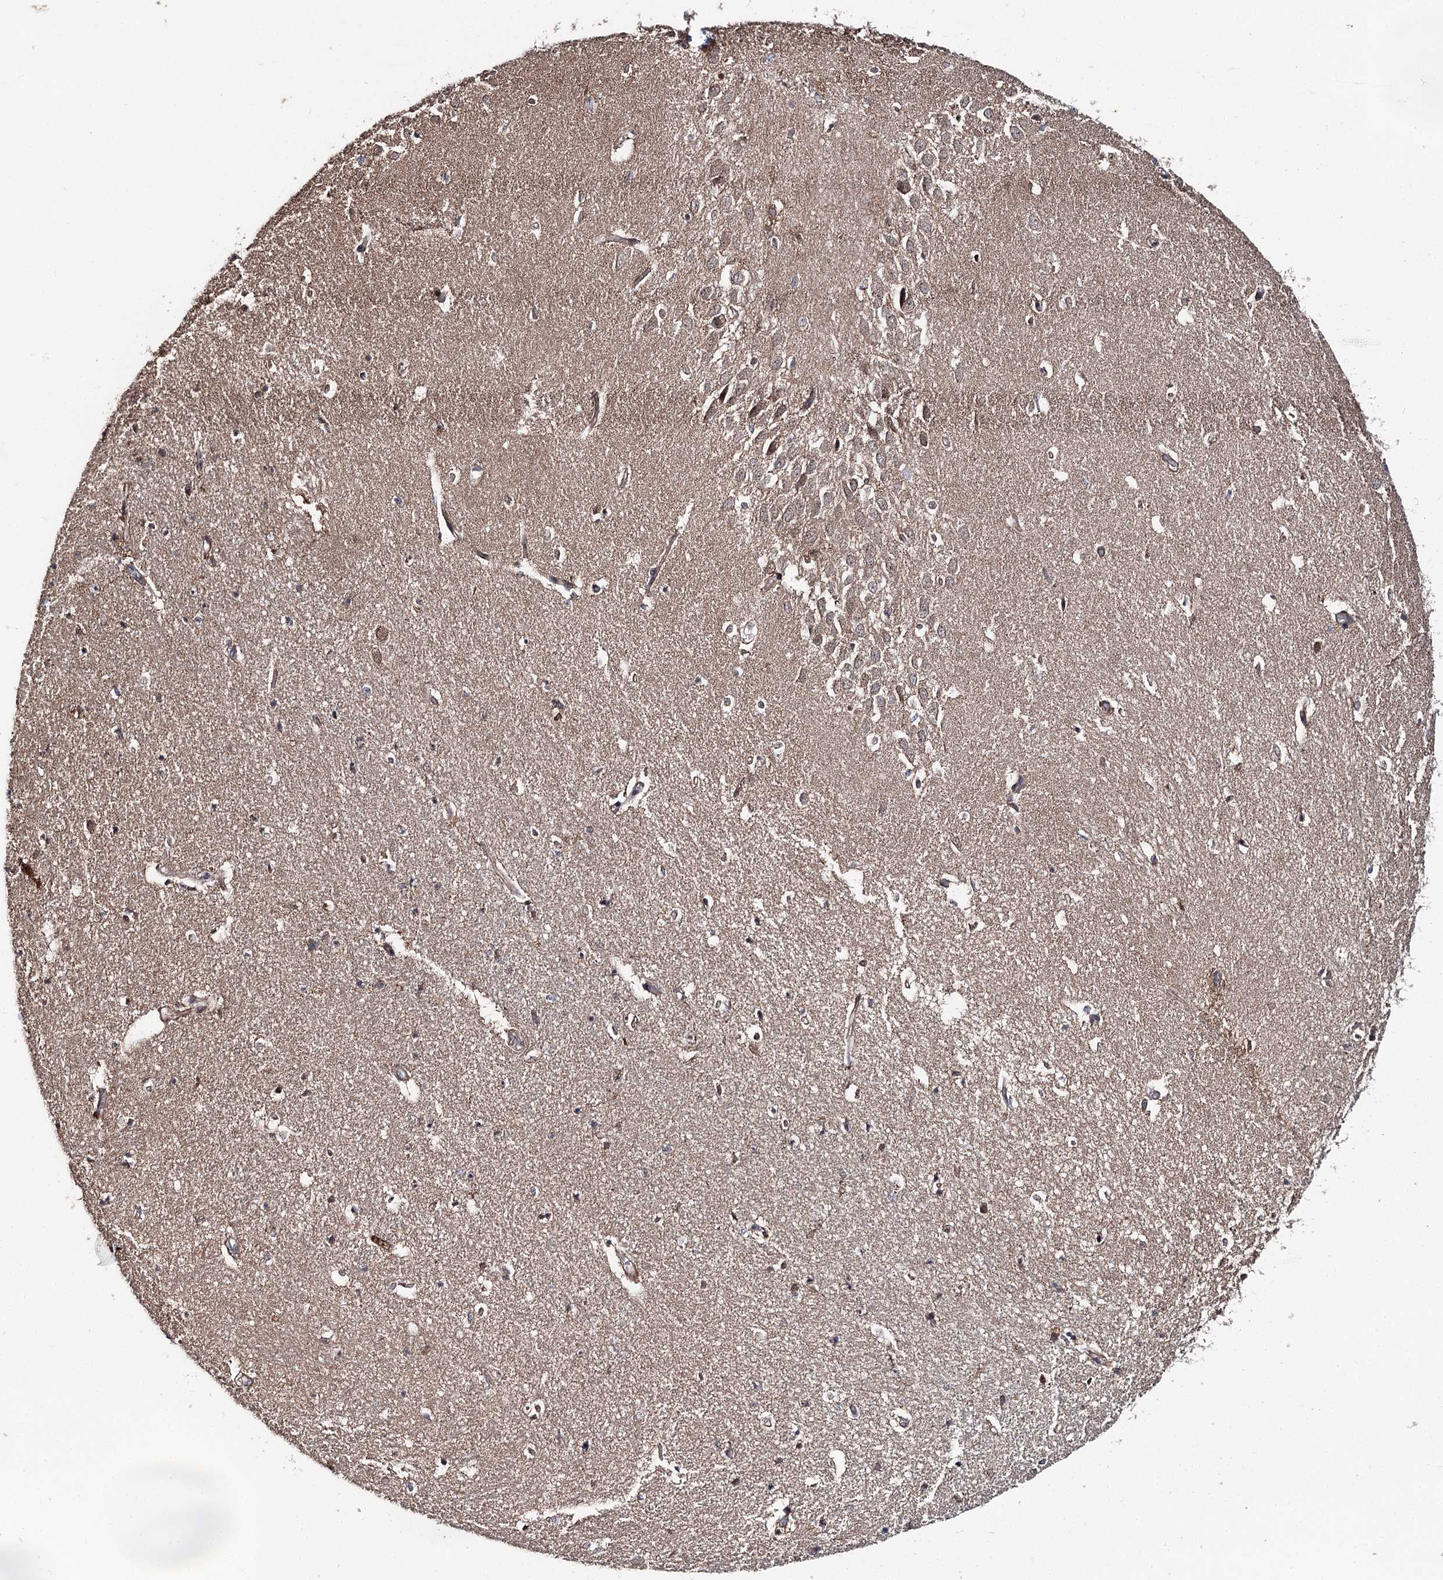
{"staining": {"intensity": "weak", "quantity": "25%-75%", "location": "cytoplasmic/membranous"}, "tissue": "hippocampus", "cell_type": "Glial cells", "image_type": "normal", "snomed": [{"axis": "morphology", "description": "Normal tissue, NOS"}, {"axis": "topography", "description": "Hippocampus"}], "caption": "Glial cells exhibit weak cytoplasmic/membranous staining in about 25%-75% of cells in benign hippocampus.", "gene": "MSANTD2", "patient": {"sex": "female", "age": 64}}